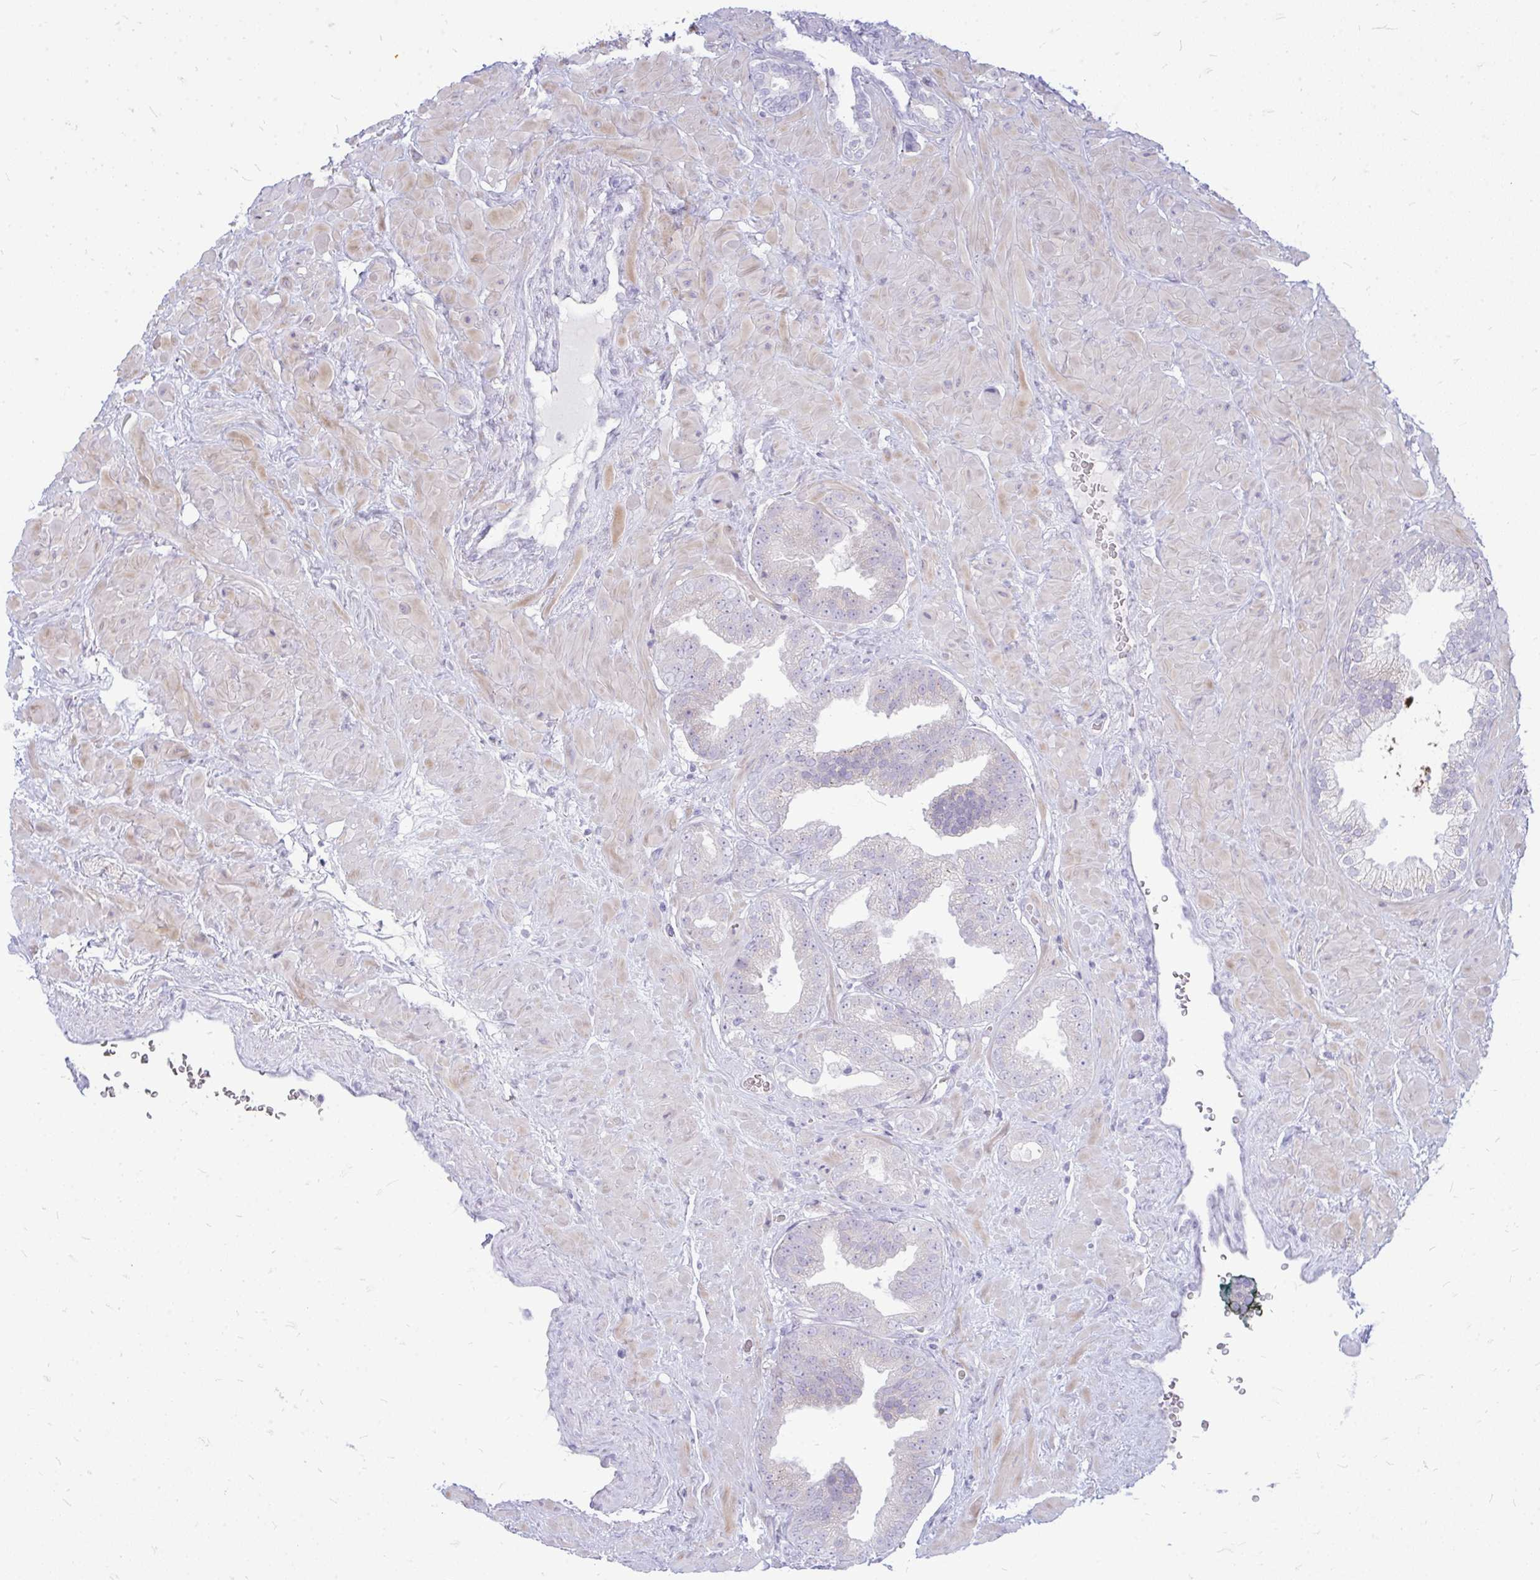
{"staining": {"intensity": "negative", "quantity": "none", "location": "none"}, "tissue": "prostate cancer", "cell_type": "Tumor cells", "image_type": "cancer", "snomed": [{"axis": "morphology", "description": "Adenocarcinoma, High grade"}, {"axis": "topography", "description": "Prostate"}], "caption": "Tumor cells are negative for brown protein staining in high-grade adenocarcinoma (prostate). The staining is performed using DAB (3,3'-diaminobenzidine) brown chromogen with nuclei counter-stained in using hematoxylin.", "gene": "TSPEAR", "patient": {"sex": "male", "age": 68}}